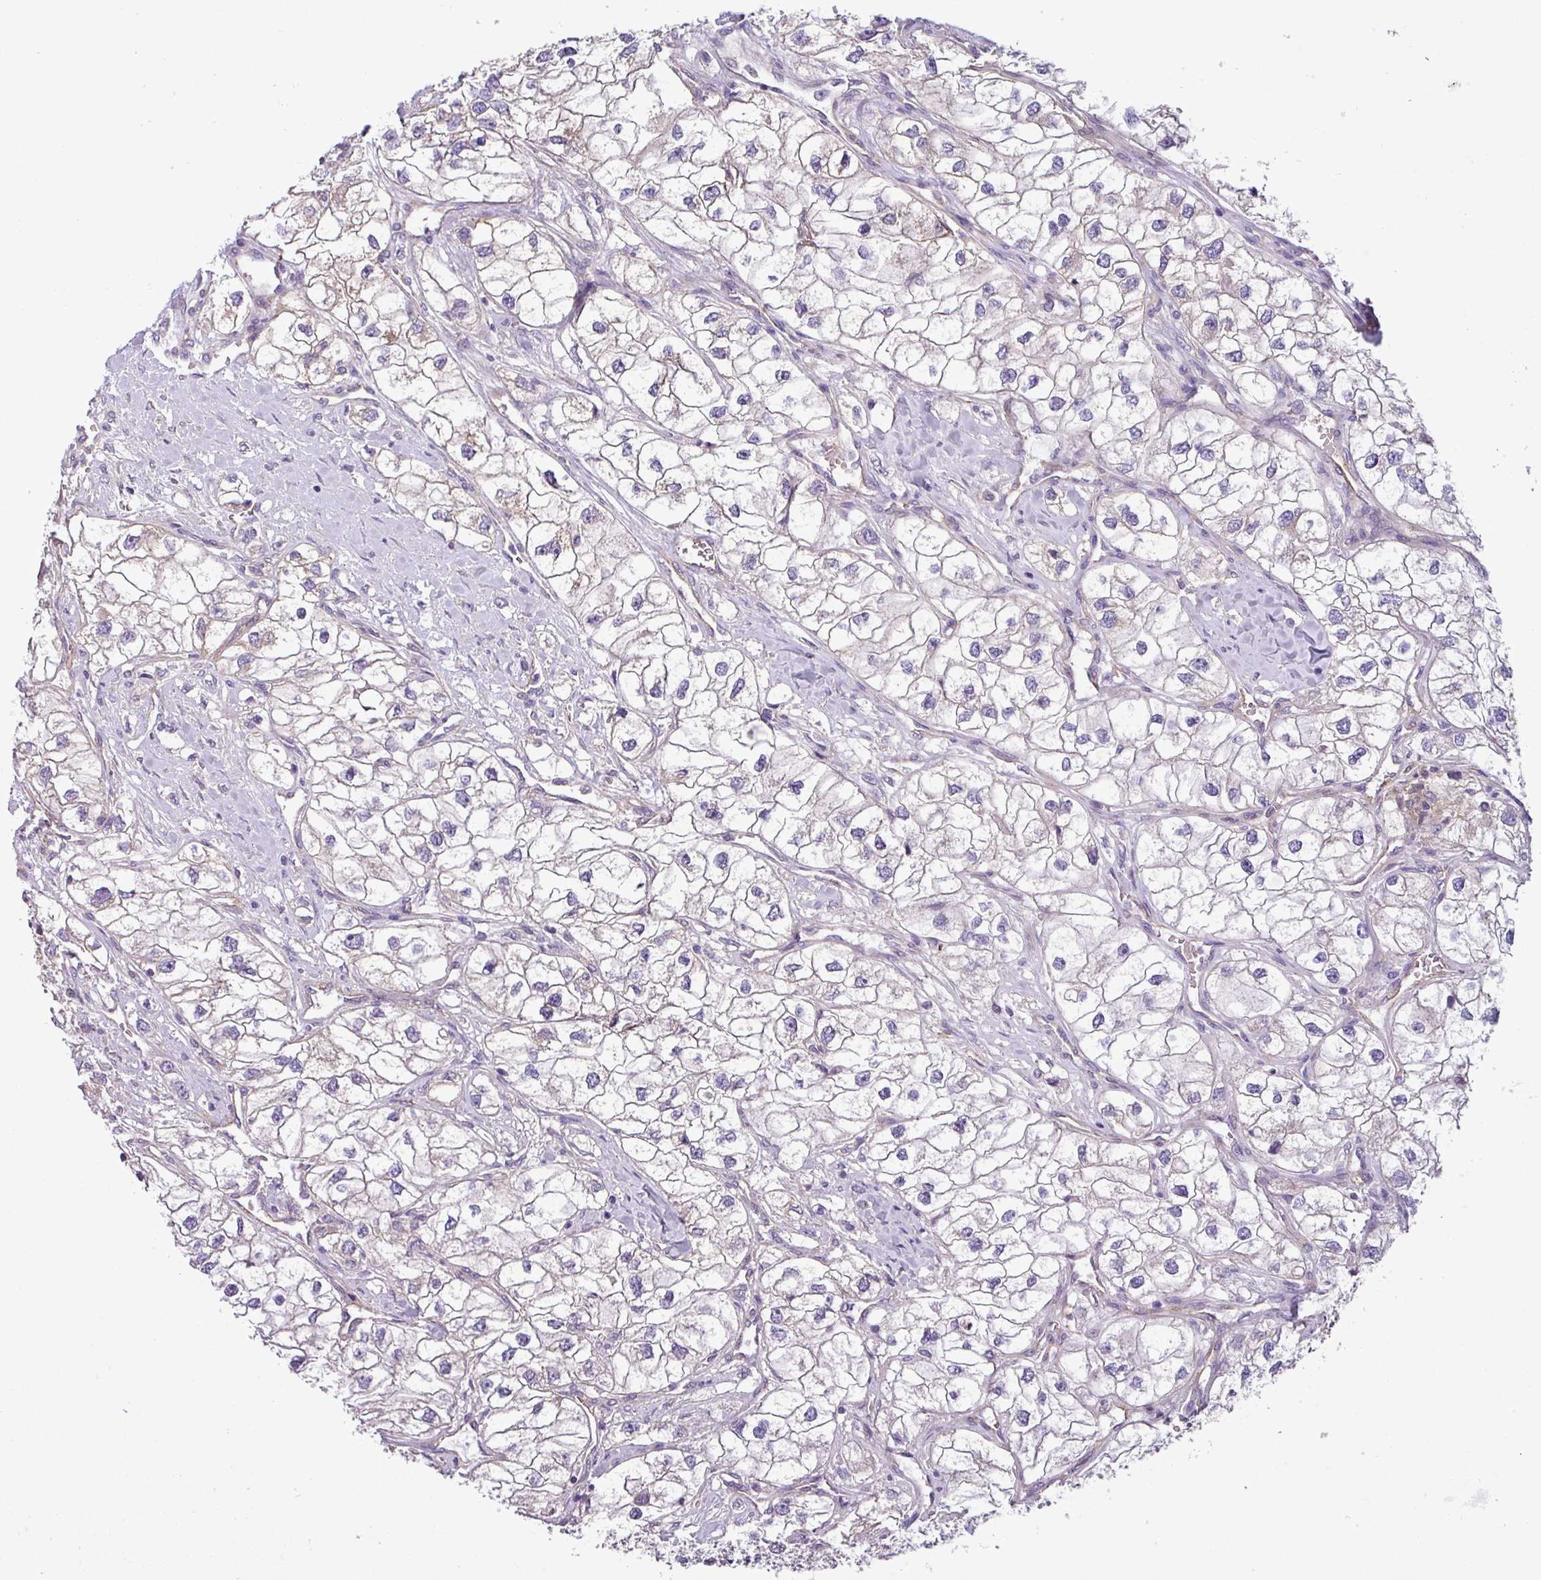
{"staining": {"intensity": "negative", "quantity": "none", "location": "none"}, "tissue": "renal cancer", "cell_type": "Tumor cells", "image_type": "cancer", "snomed": [{"axis": "morphology", "description": "Adenocarcinoma, NOS"}, {"axis": "topography", "description": "Kidney"}], "caption": "The histopathology image displays no significant positivity in tumor cells of renal cancer. Brightfield microscopy of immunohistochemistry (IHC) stained with DAB (brown) and hematoxylin (blue), captured at high magnification.", "gene": "SLC23A2", "patient": {"sex": "male", "age": 59}}